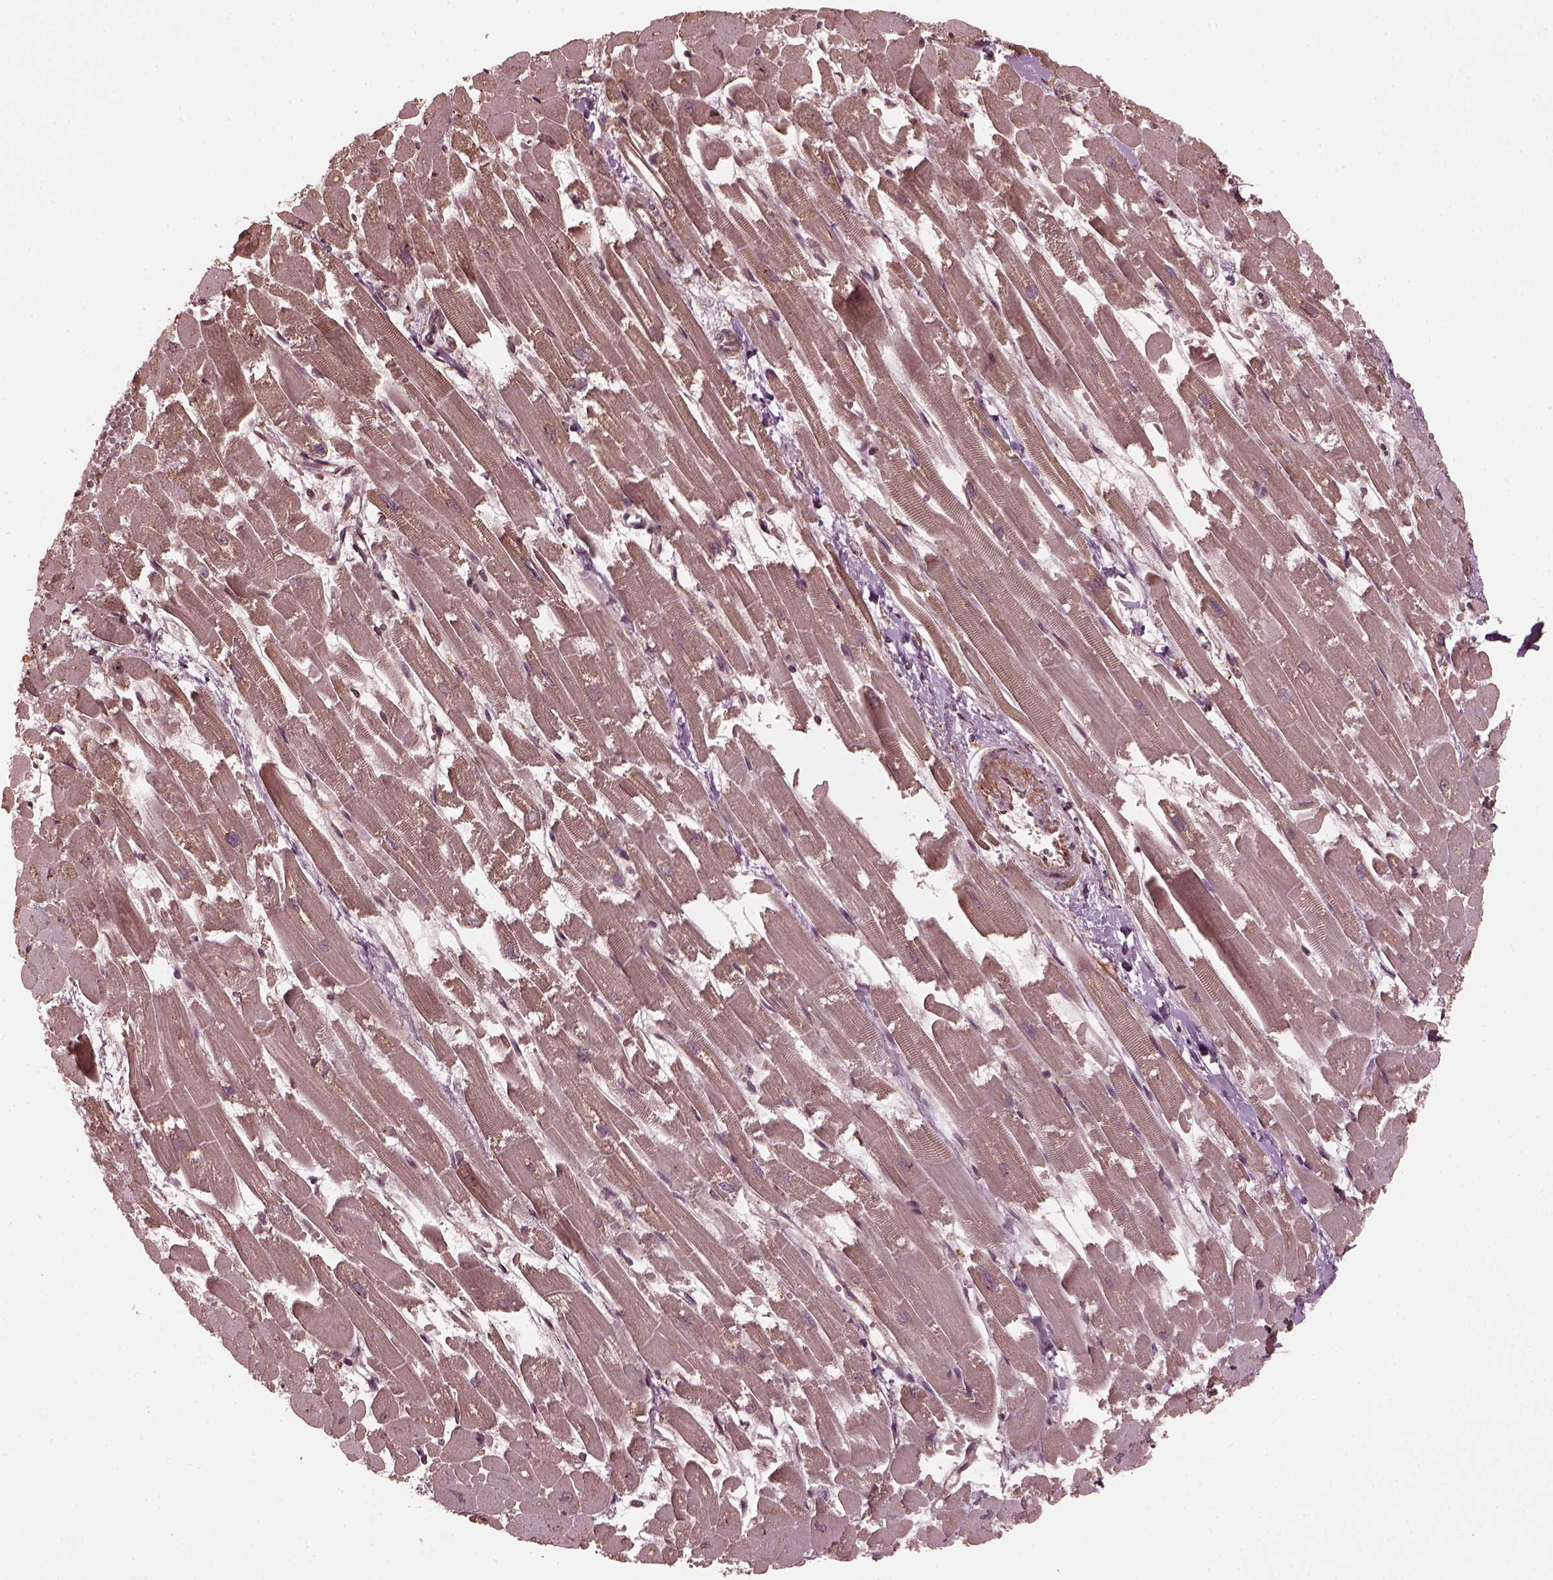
{"staining": {"intensity": "weak", "quantity": "<25%", "location": "cytoplasmic/membranous"}, "tissue": "heart muscle", "cell_type": "Cardiomyocytes", "image_type": "normal", "snomed": [{"axis": "morphology", "description": "Normal tissue, NOS"}, {"axis": "topography", "description": "Heart"}], "caption": "High power microscopy image of an immunohistochemistry photomicrograph of normal heart muscle, revealing no significant expression in cardiomyocytes.", "gene": "ZNF292", "patient": {"sex": "female", "age": 52}}